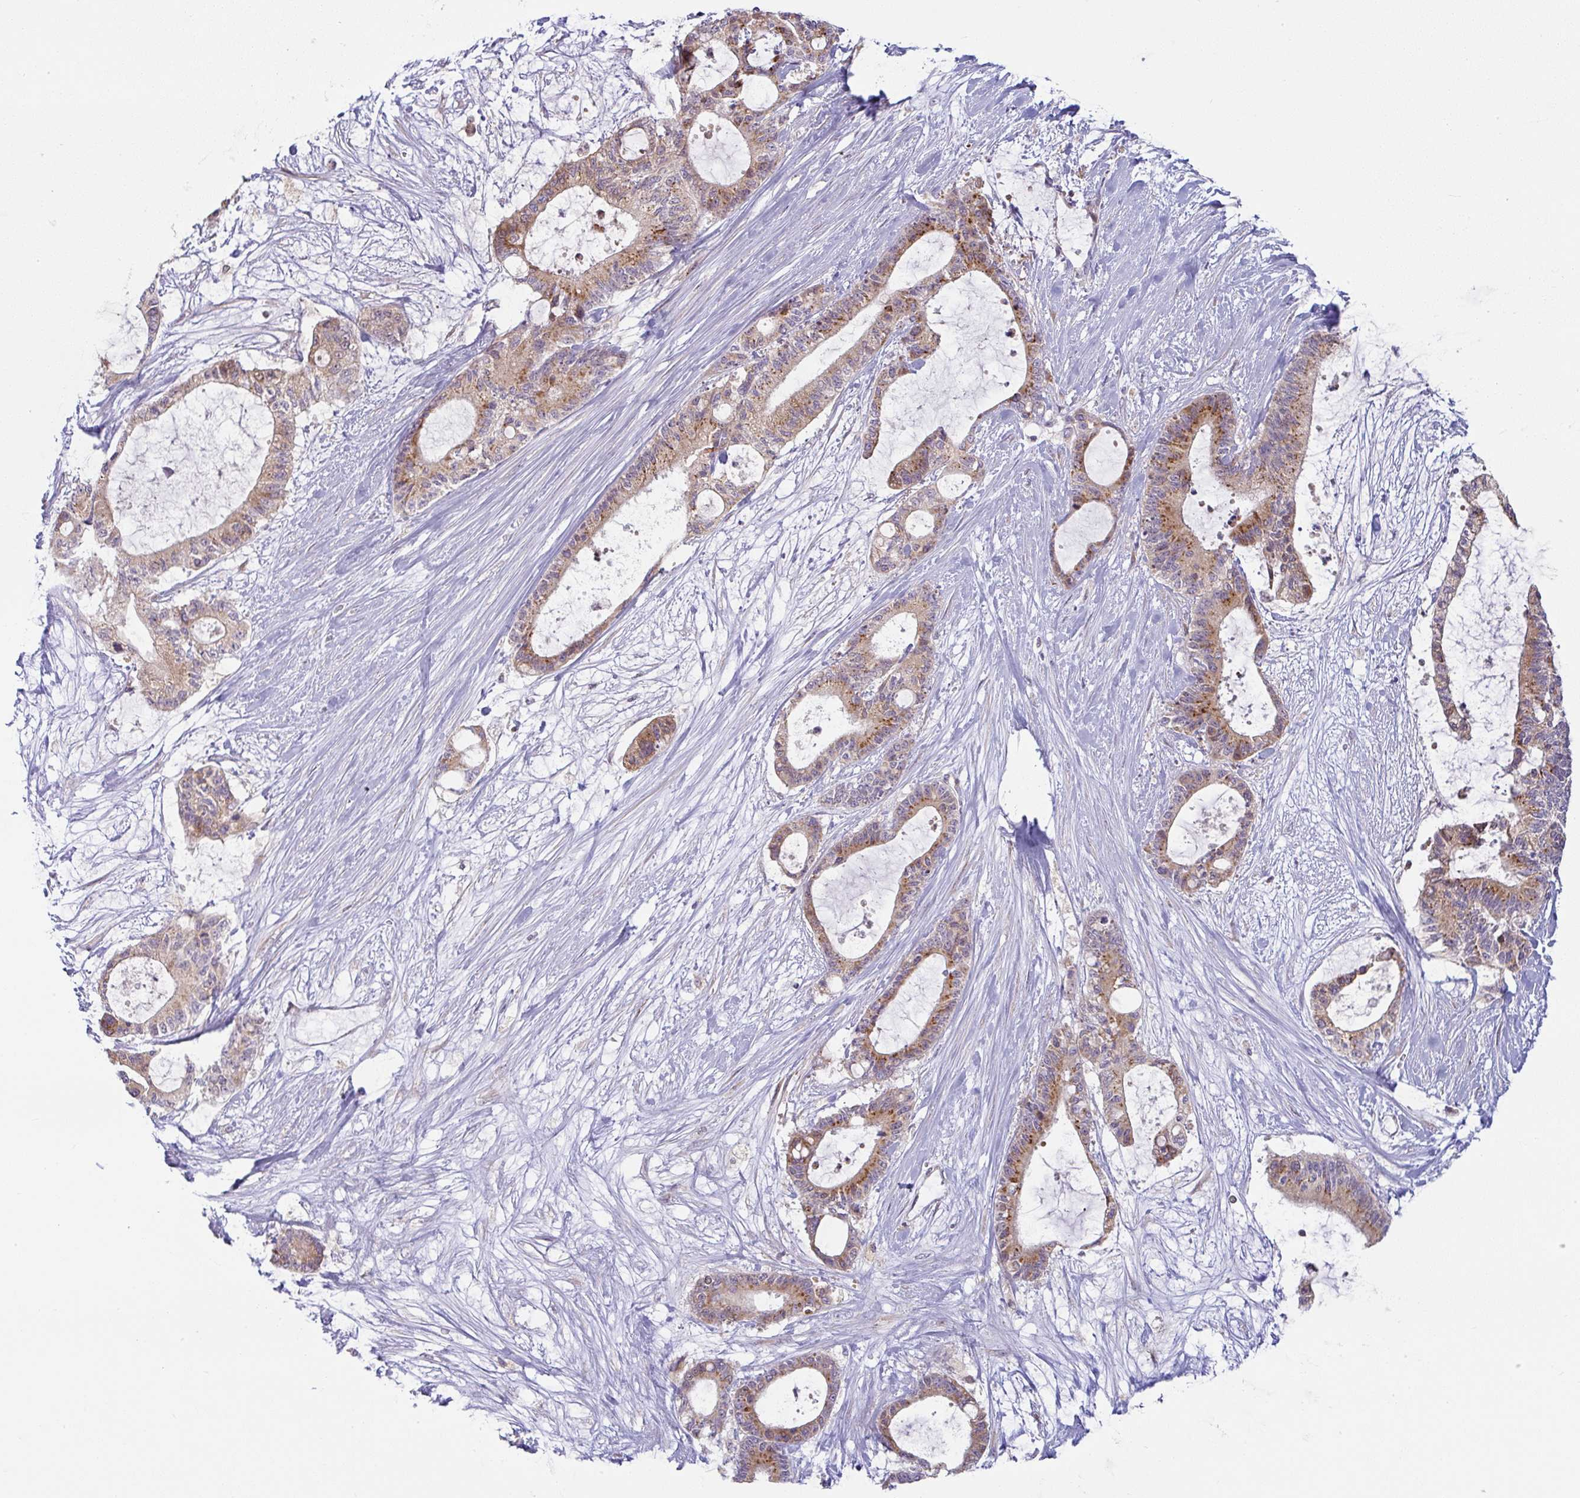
{"staining": {"intensity": "strong", "quantity": ">75%", "location": "cytoplasmic/membranous"}, "tissue": "liver cancer", "cell_type": "Tumor cells", "image_type": "cancer", "snomed": [{"axis": "morphology", "description": "Normal tissue, NOS"}, {"axis": "morphology", "description": "Cholangiocarcinoma"}, {"axis": "topography", "description": "Liver"}, {"axis": "topography", "description": "Peripheral nerve tissue"}], "caption": "The image reveals a brown stain indicating the presence of a protein in the cytoplasmic/membranous of tumor cells in liver cancer (cholangiocarcinoma). The staining was performed using DAB to visualize the protein expression in brown, while the nuclei were stained in blue with hematoxylin (Magnification: 20x).", "gene": "MOB1A", "patient": {"sex": "female", "age": 73}}